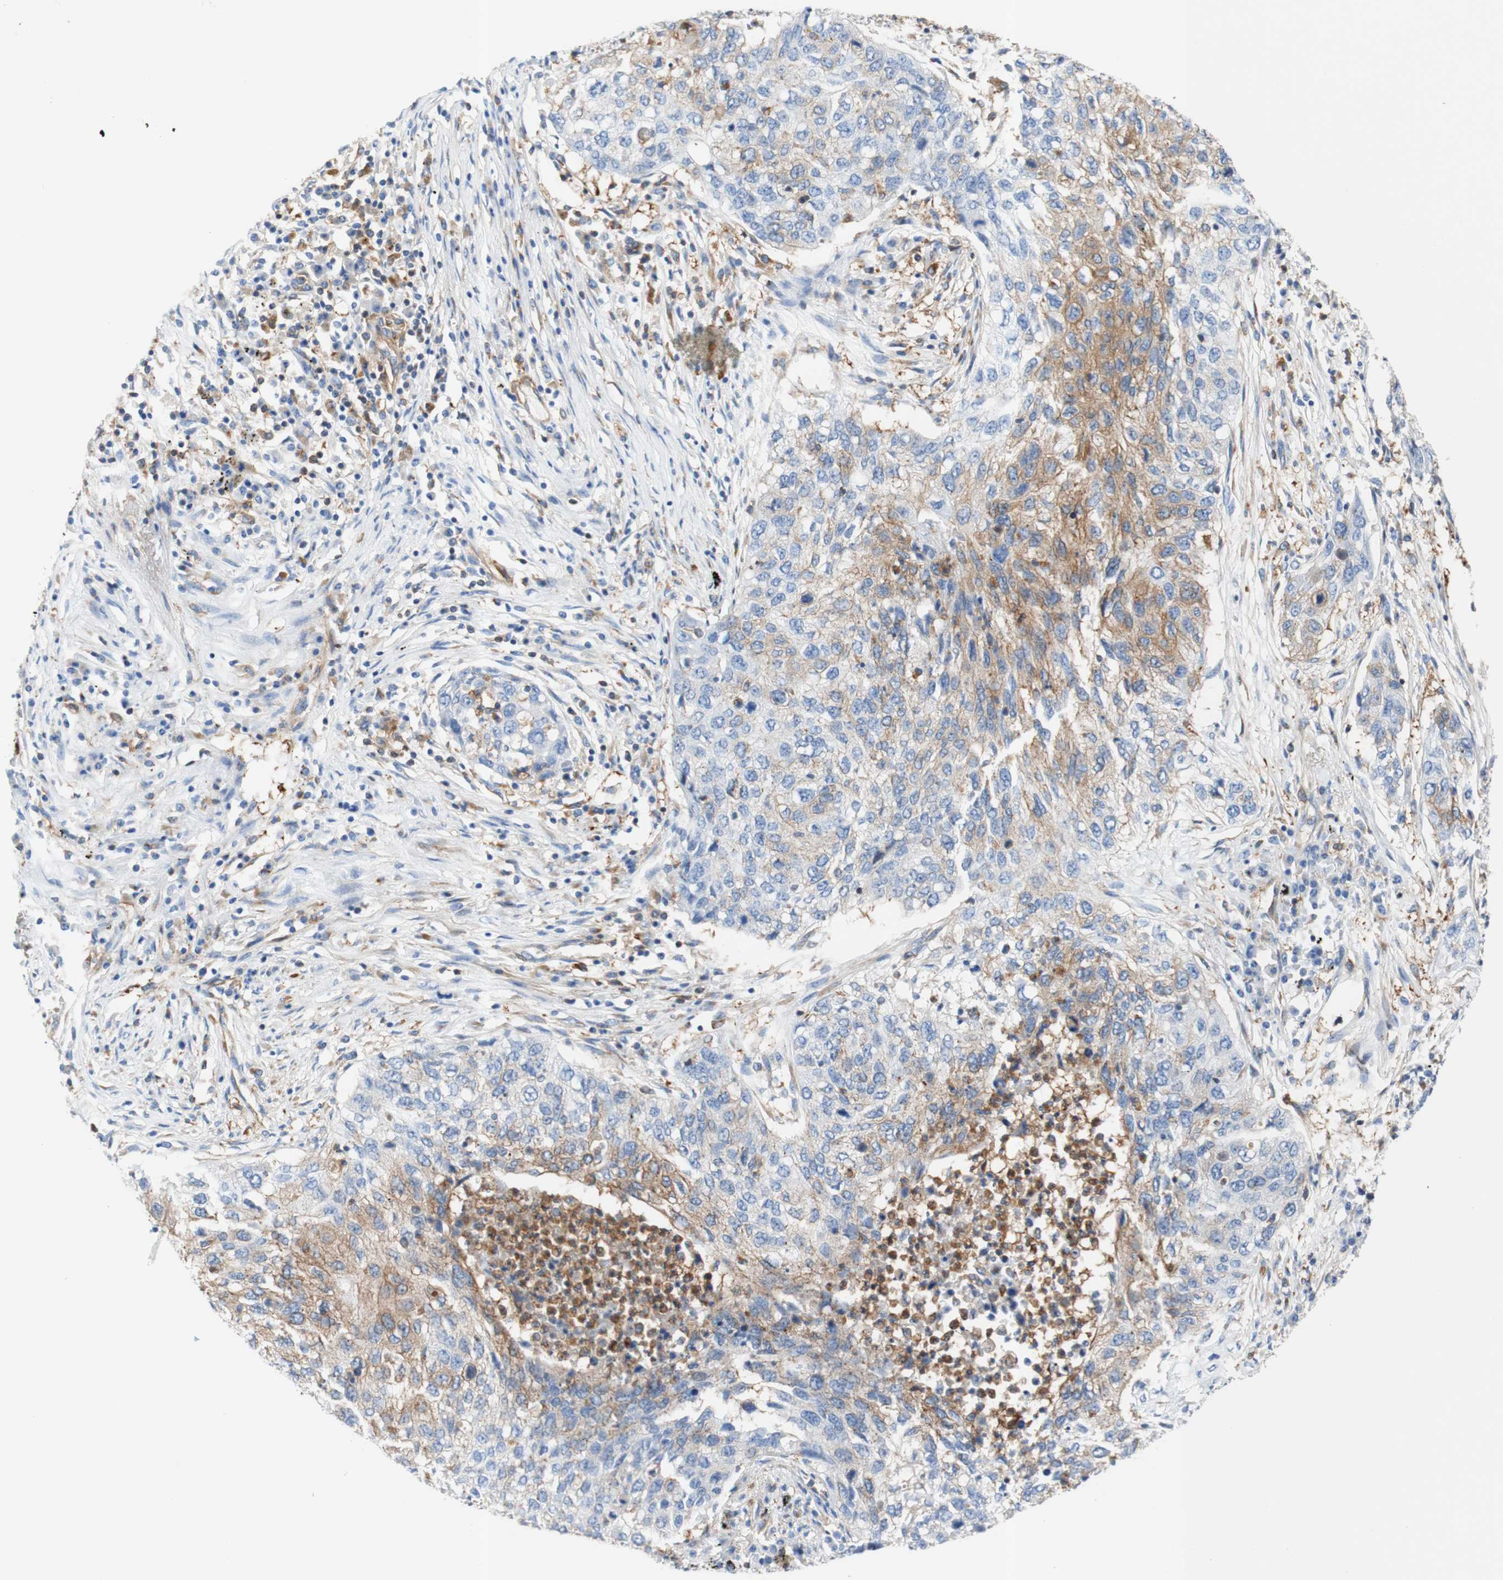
{"staining": {"intensity": "weak", "quantity": "25%-75%", "location": "cytoplasmic/membranous"}, "tissue": "lung cancer", "cell_type": "Tumor cells", "image_type": "cancer", "snomed": [{"axis": "morphology", "description": "Squamous cell carcinoma, NOS"}, {"axis": "topography", "description": "Lung"}], "caption": "Weak cytoplasmic/membranous expression for a protein is present in about 25%-75% of tumor cells of lung squamous cell carcinoma using IHC.", "gene": "STOM", "patient": {"sex": "female", "age": 63}}